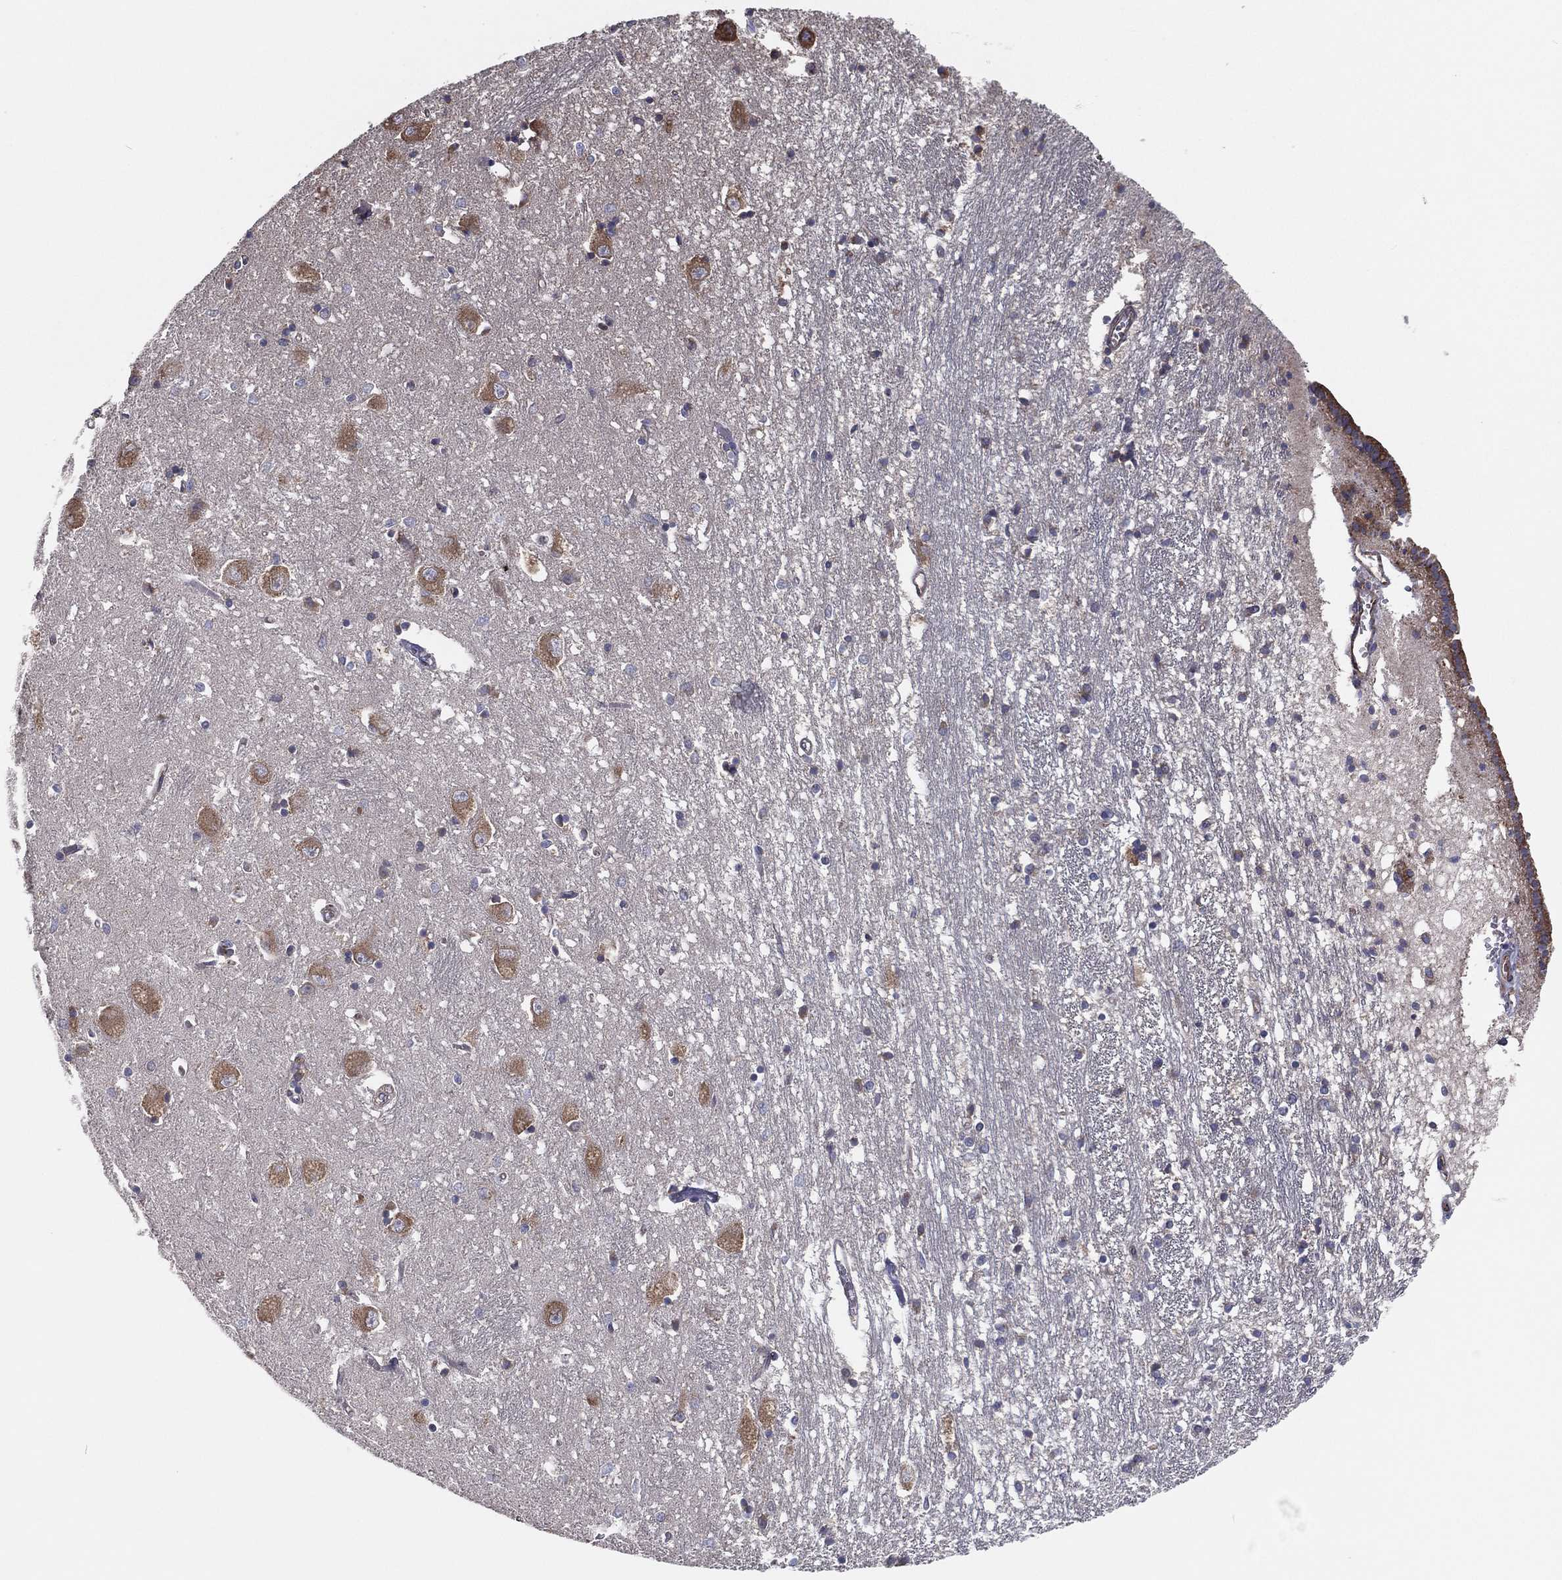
{"staining": {"intensity": "negative", "quantity": "none", "location": "none"}, "tissue": "caudate", "cell_type": "Glial cells", "image_type": "normal", "snomed": [{"axis": "morphology", "description": "Normal tissue, NOS"}, {"axis": "topography", "description": "Lateral ventricle wall"}], "caption": "Glial cells show no significant protein expression in normal caudate.", "gene": "EIF2B5", "patient": {"sex": "male", "age": 54}}